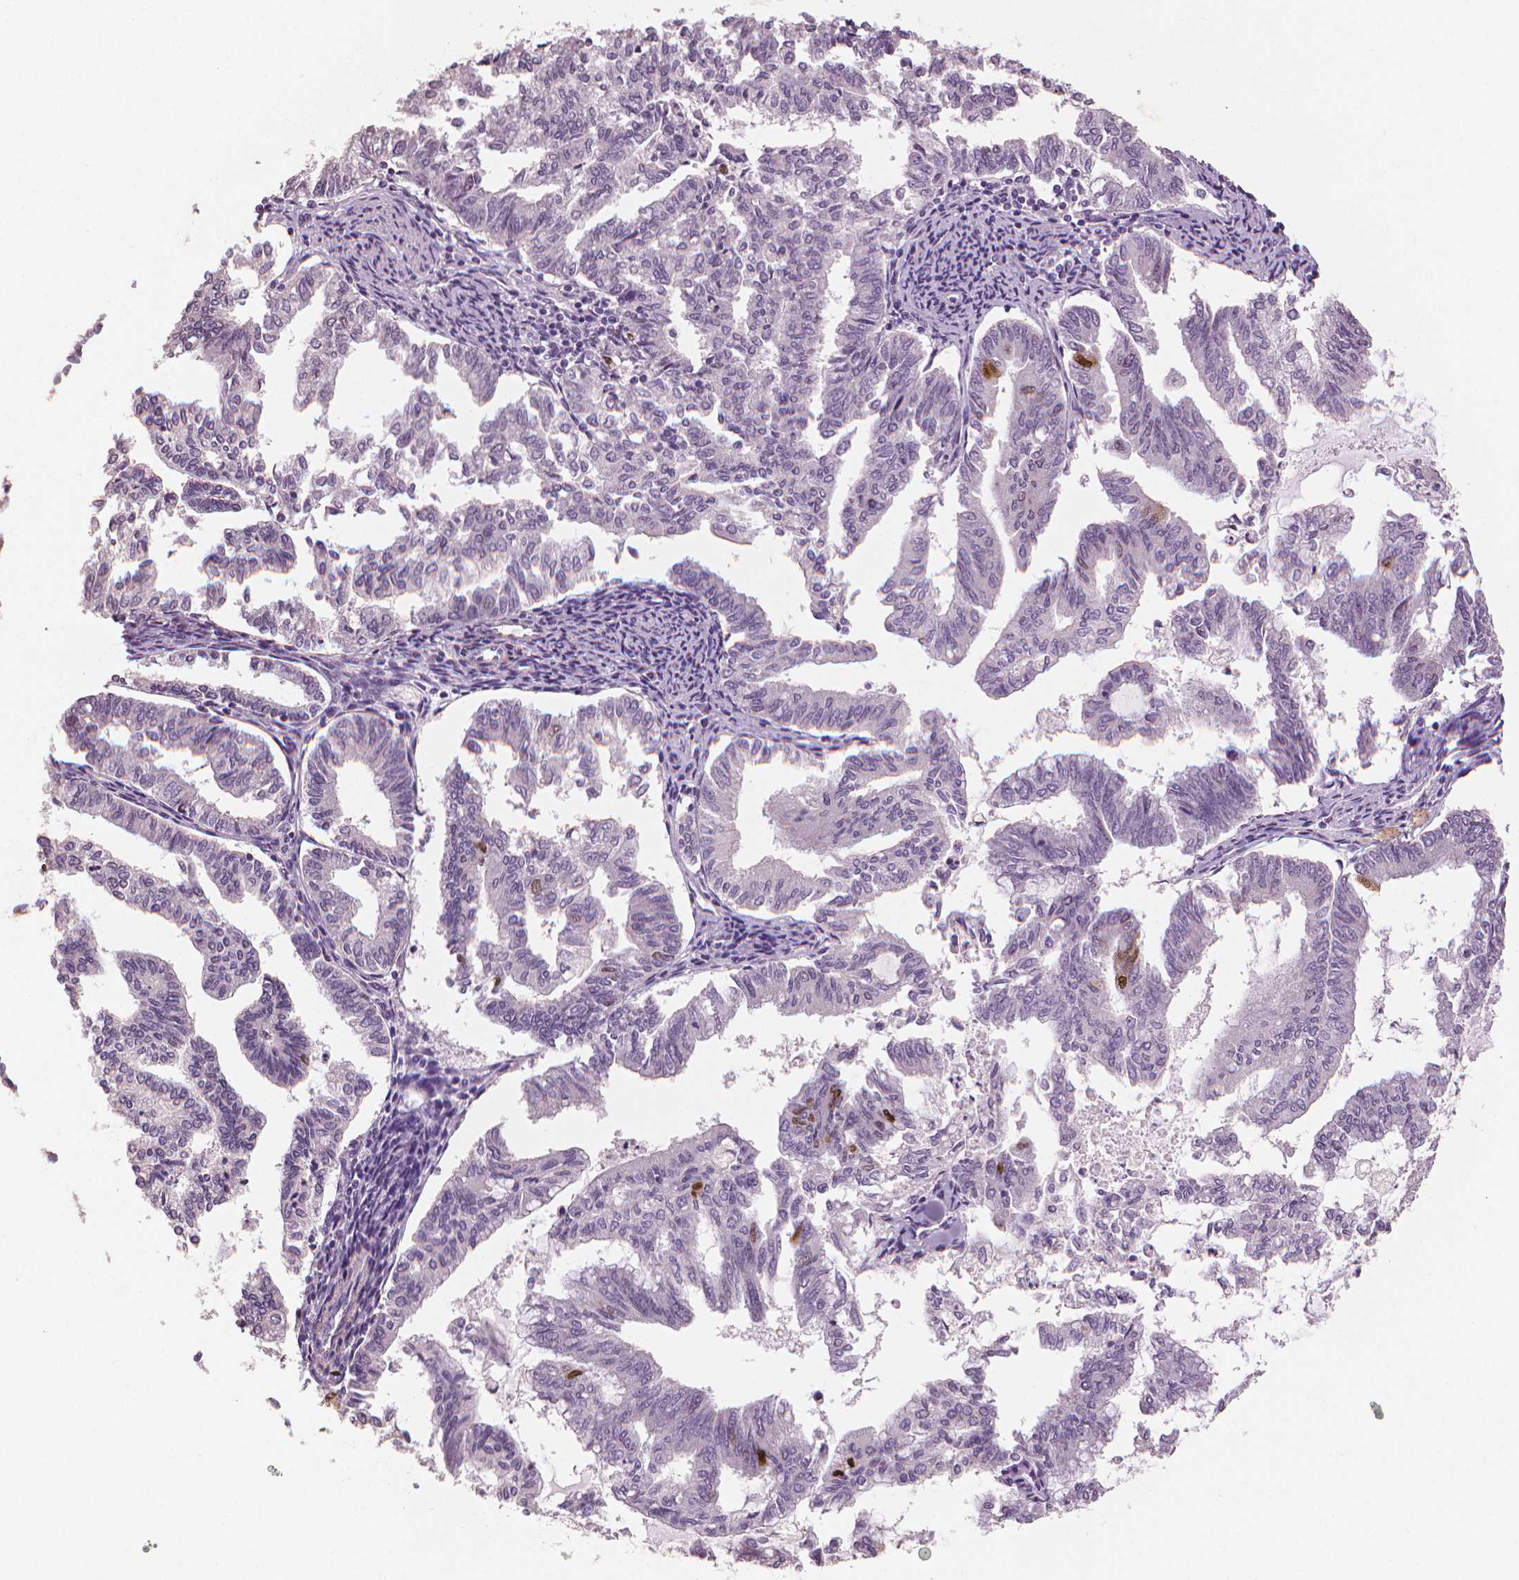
{"staining": {"intensity": "moderate", "quantity": "<25%", "location": "nuclear"}, "tissue": "endometrial cancer", "cell_type": "Tumor cells", "image_type": "cancer", "snomed": [{"axis": "morphology", "description": "Adenocarcinoma, NOS"}, {"axis": "topography", "description": "Endometrium"}], "caption": "Endometrial cancer (adenocarcinoma) stained with a brown dye exhibits moderate nuclear positive positivity in about <25% of tumor cells.", "gene": "MKI67", "patient": {"sex": "female", "age": 79}}